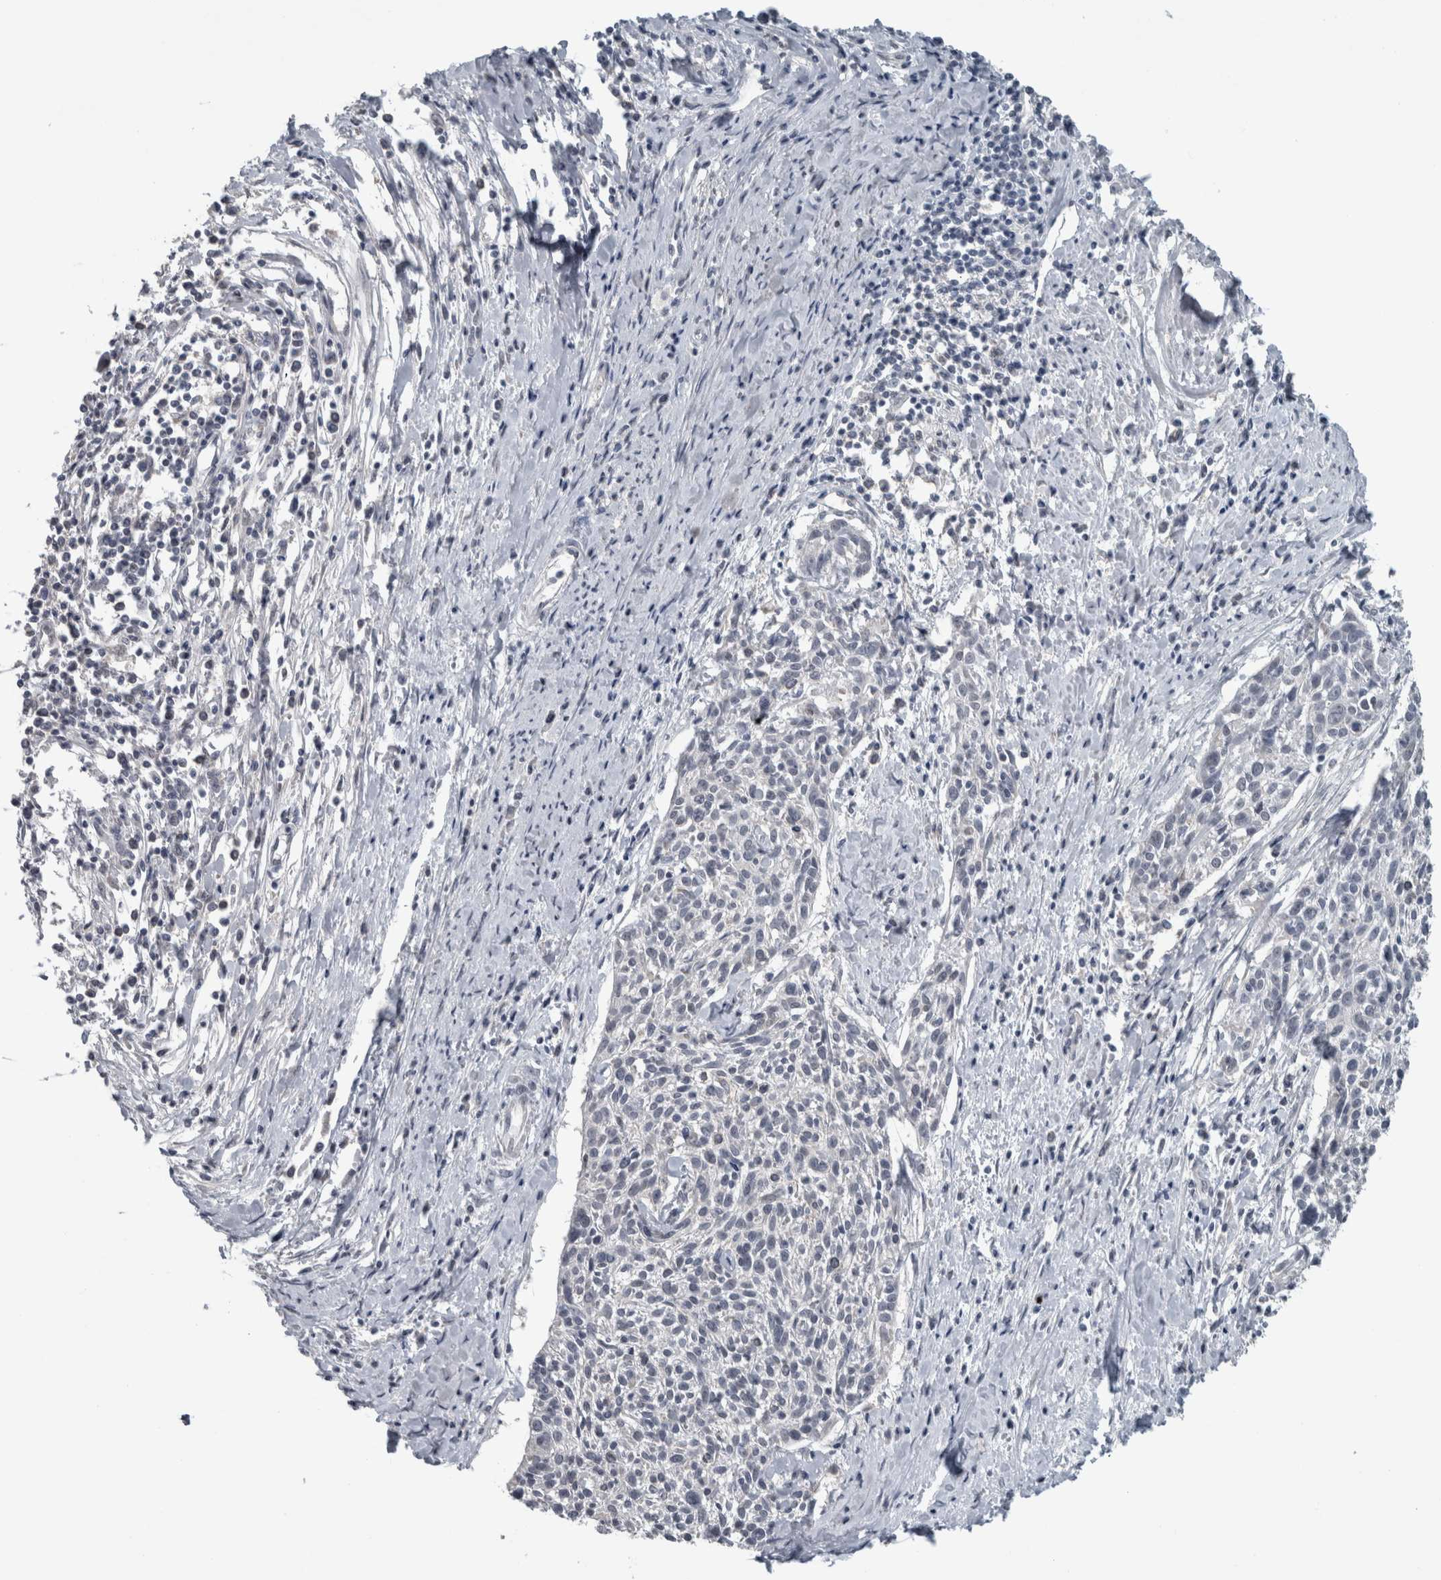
{"staining": {"intensity": "negative", "quantity": "none", "location": "none"}, "tissue": "cervical cancer", "cell_type": "Tumor cells", "image_type": "cancer", "snomed": [{"axis": "morphology", "description": "Squamous cell carcinoma, NOS"}, {"axis": "topography", "description": "Cervix"}], "caption": "Tumor cells show no significant positivity in cervical squamous cell carcinoma.", "gene": "ACSF2", "patient": {"sex": "female", "age": 51}}